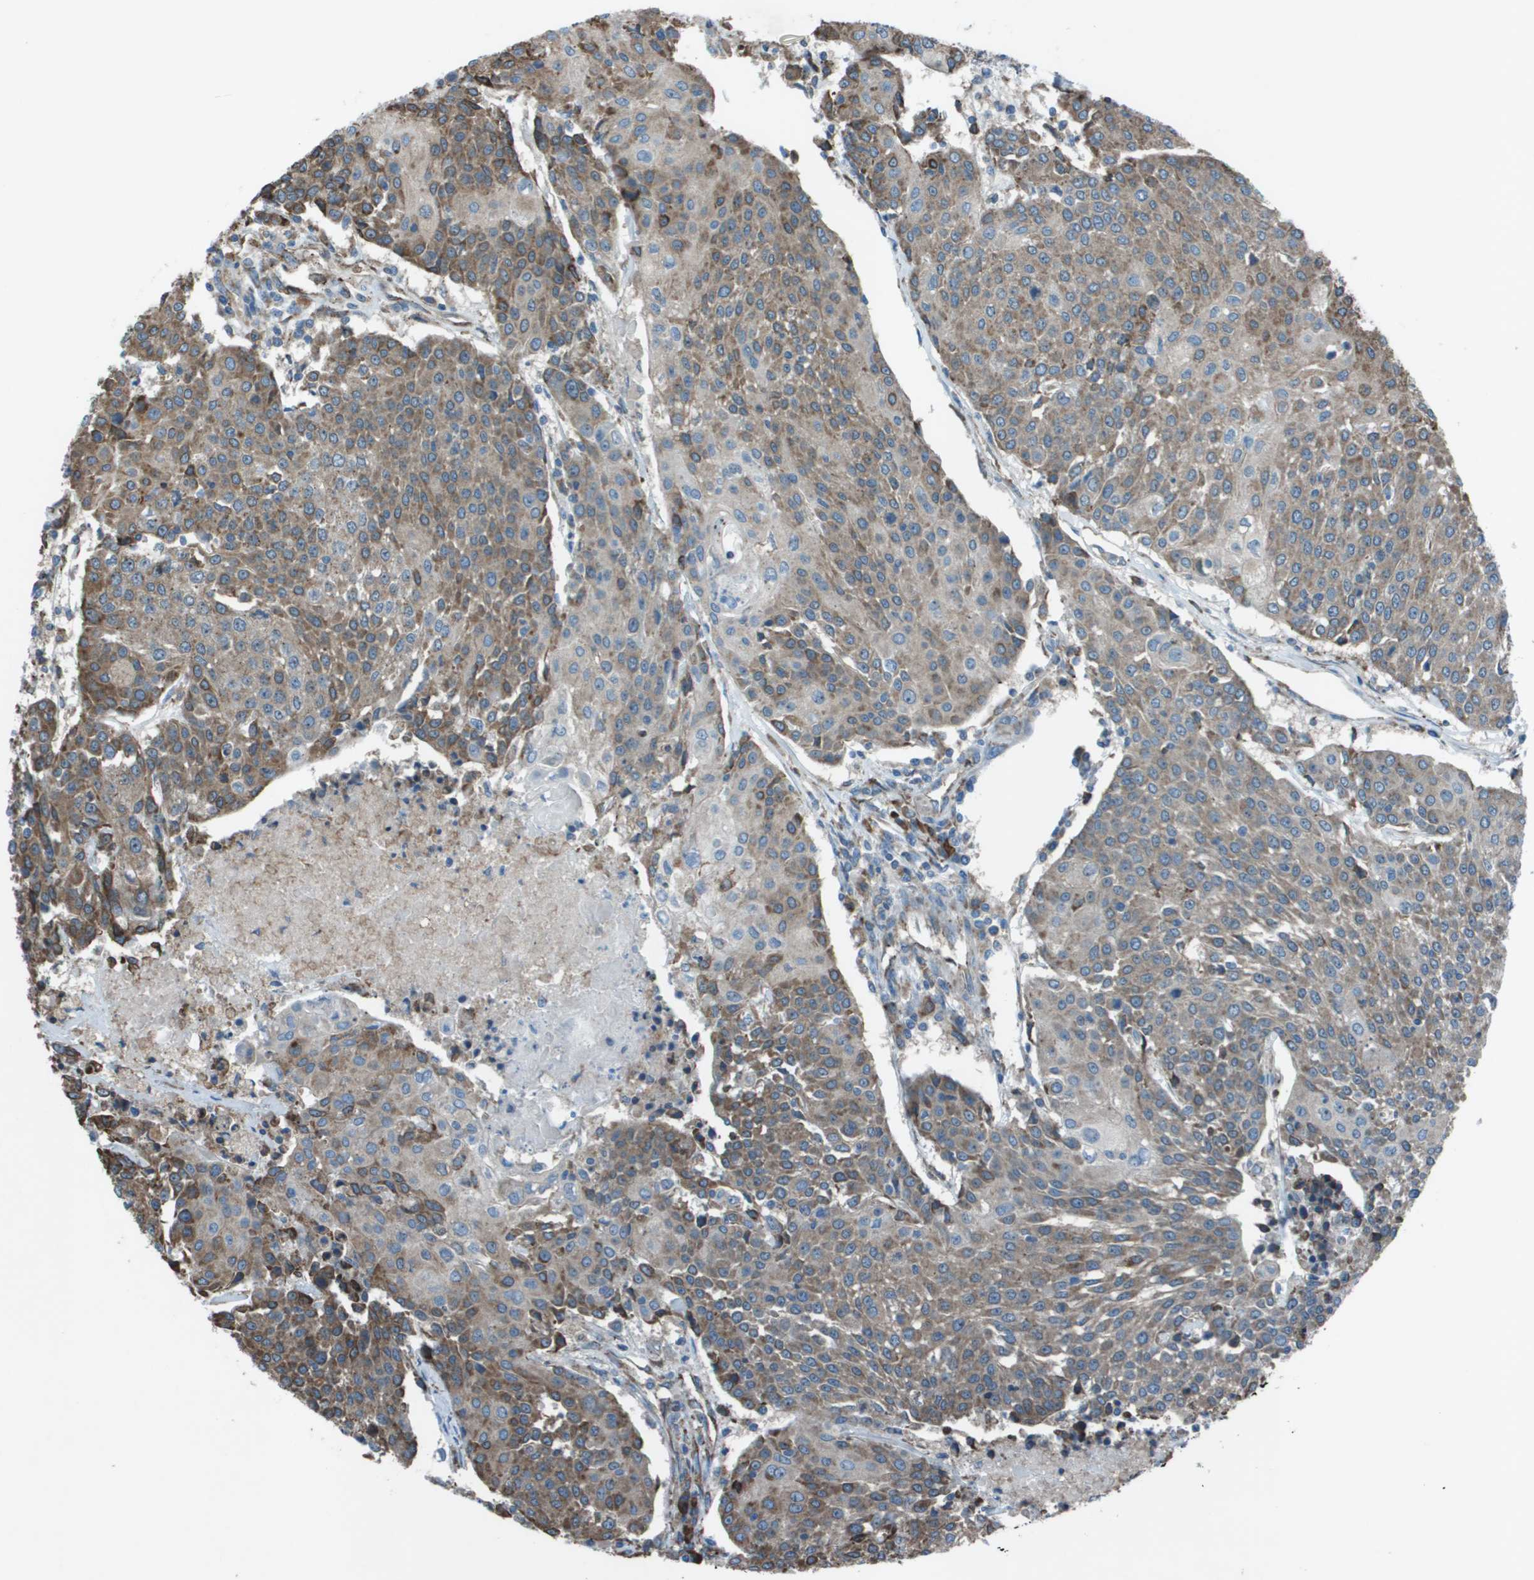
{"staining": {"intensity": "moderate", "quantity": "<25%", "location": "cytoplasmic/membranous"}, "tissue": "urothelial cancer", "cell_type": "Tumor cells", "image_type": "cancer", "snomed": [{"axis": "morphology", "description": "Urothelial carcinoma, High grade"}, {"axis": "topography", "description": "Urinary bladder"}], "caption": "The histopathology image exhibits immunohistochemical staining of urothelial cancer. There is moderate cytoplasmic/membranous staining is identified in about <25% of tumor cells.", "gene": "UTS2", "patient": {"sex": "female", "age": 85}}